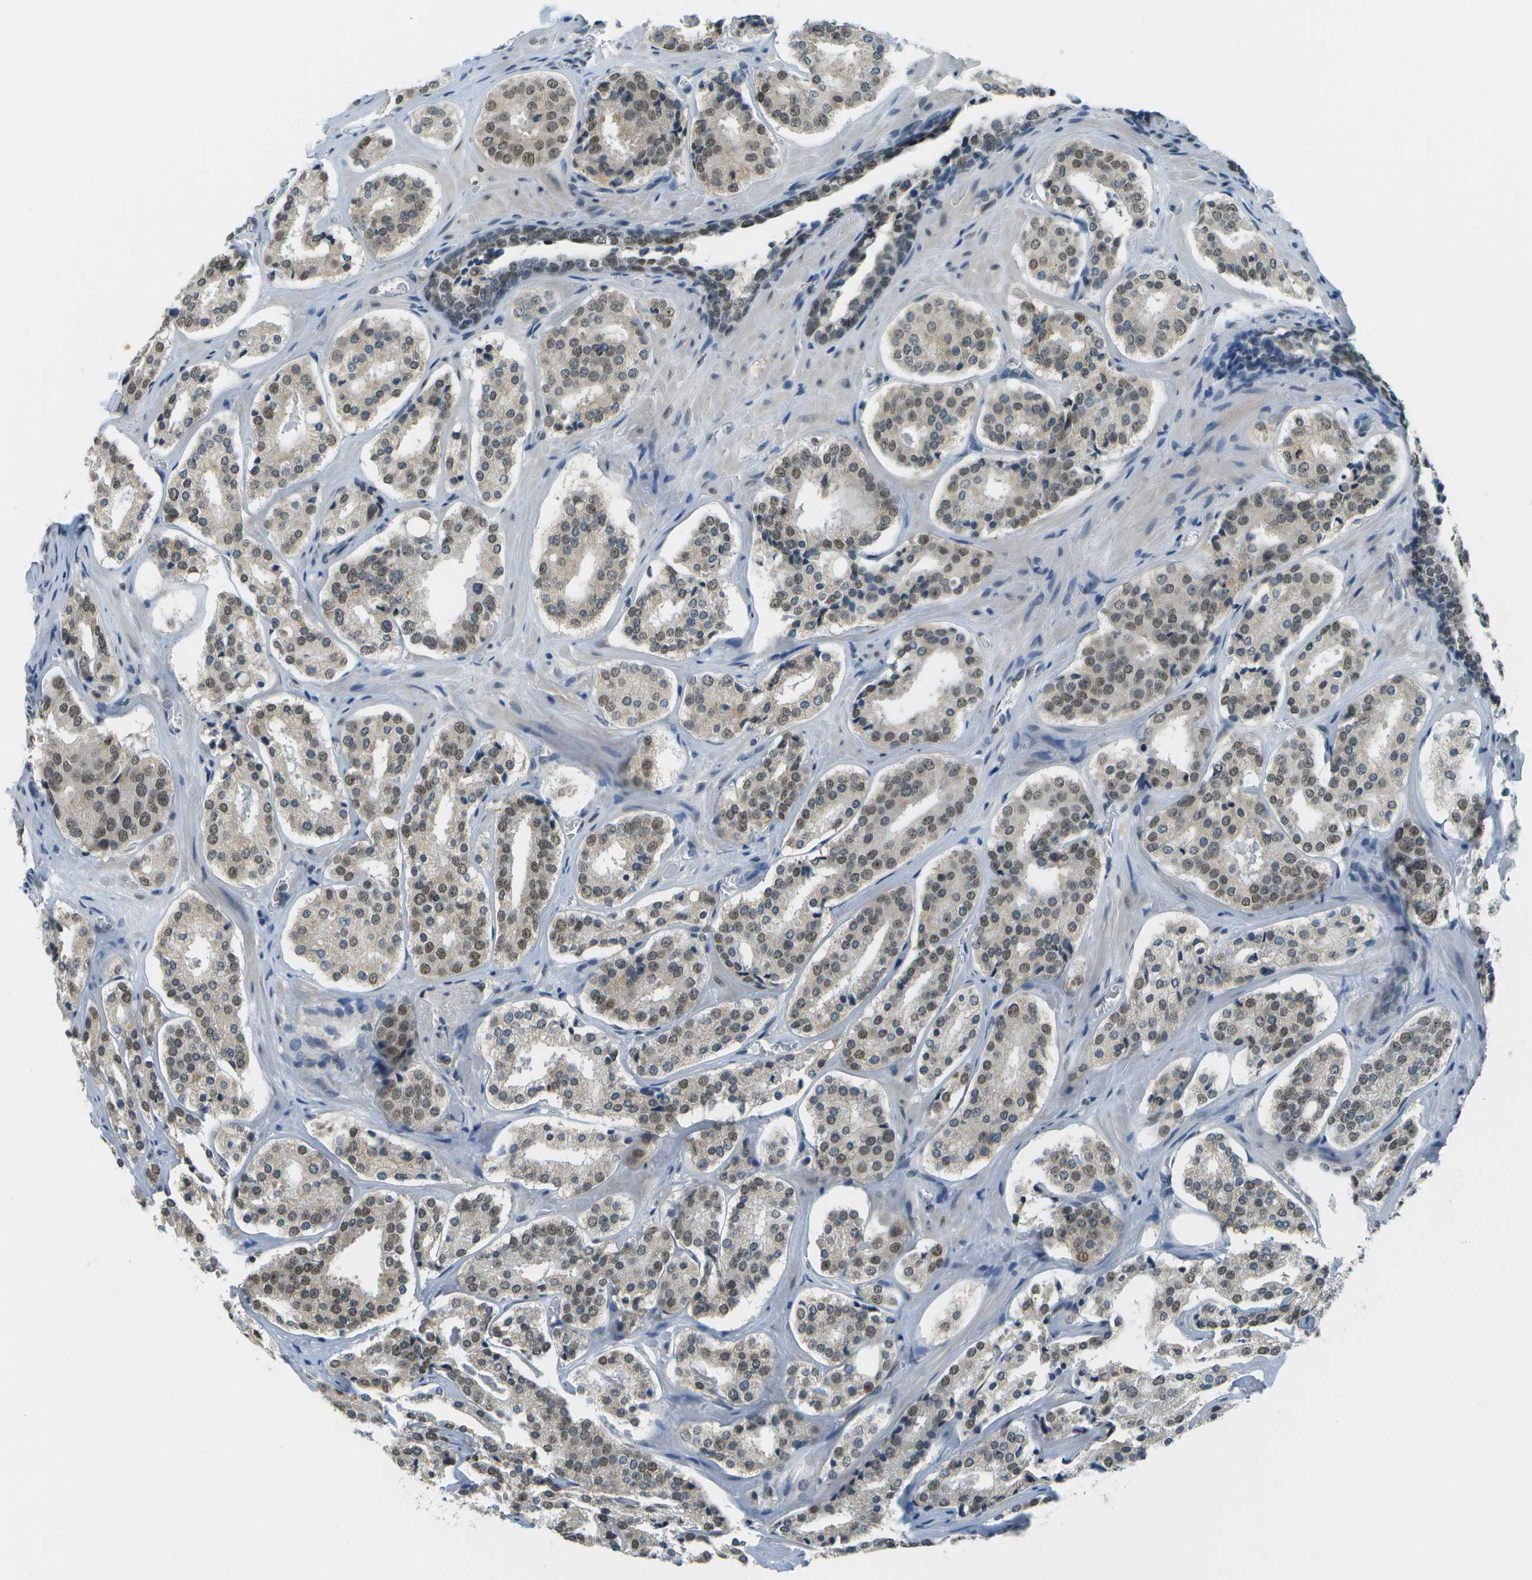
{"staining": {"intensity": "moderate", "quantity": ">75%", "location": "nuclear"}, "tissue": "prostate cancer", "cell_type": "Tumor cells", "image_type": "cancer", "snomed": [{"axis": "morphology", "description": "Adenocarcinoma, High grade"}, {"axis": "topography", "description": "Prostate"}], "caption": "An image showing moderate nuclear positivity in approximately >75% of tumor cells in prostate adenocarcinoma (high-grade), as visualized by brown immunohistochemical staining.", "gene": "CBX5", "patient": {"sex": "male", "age": 60}}